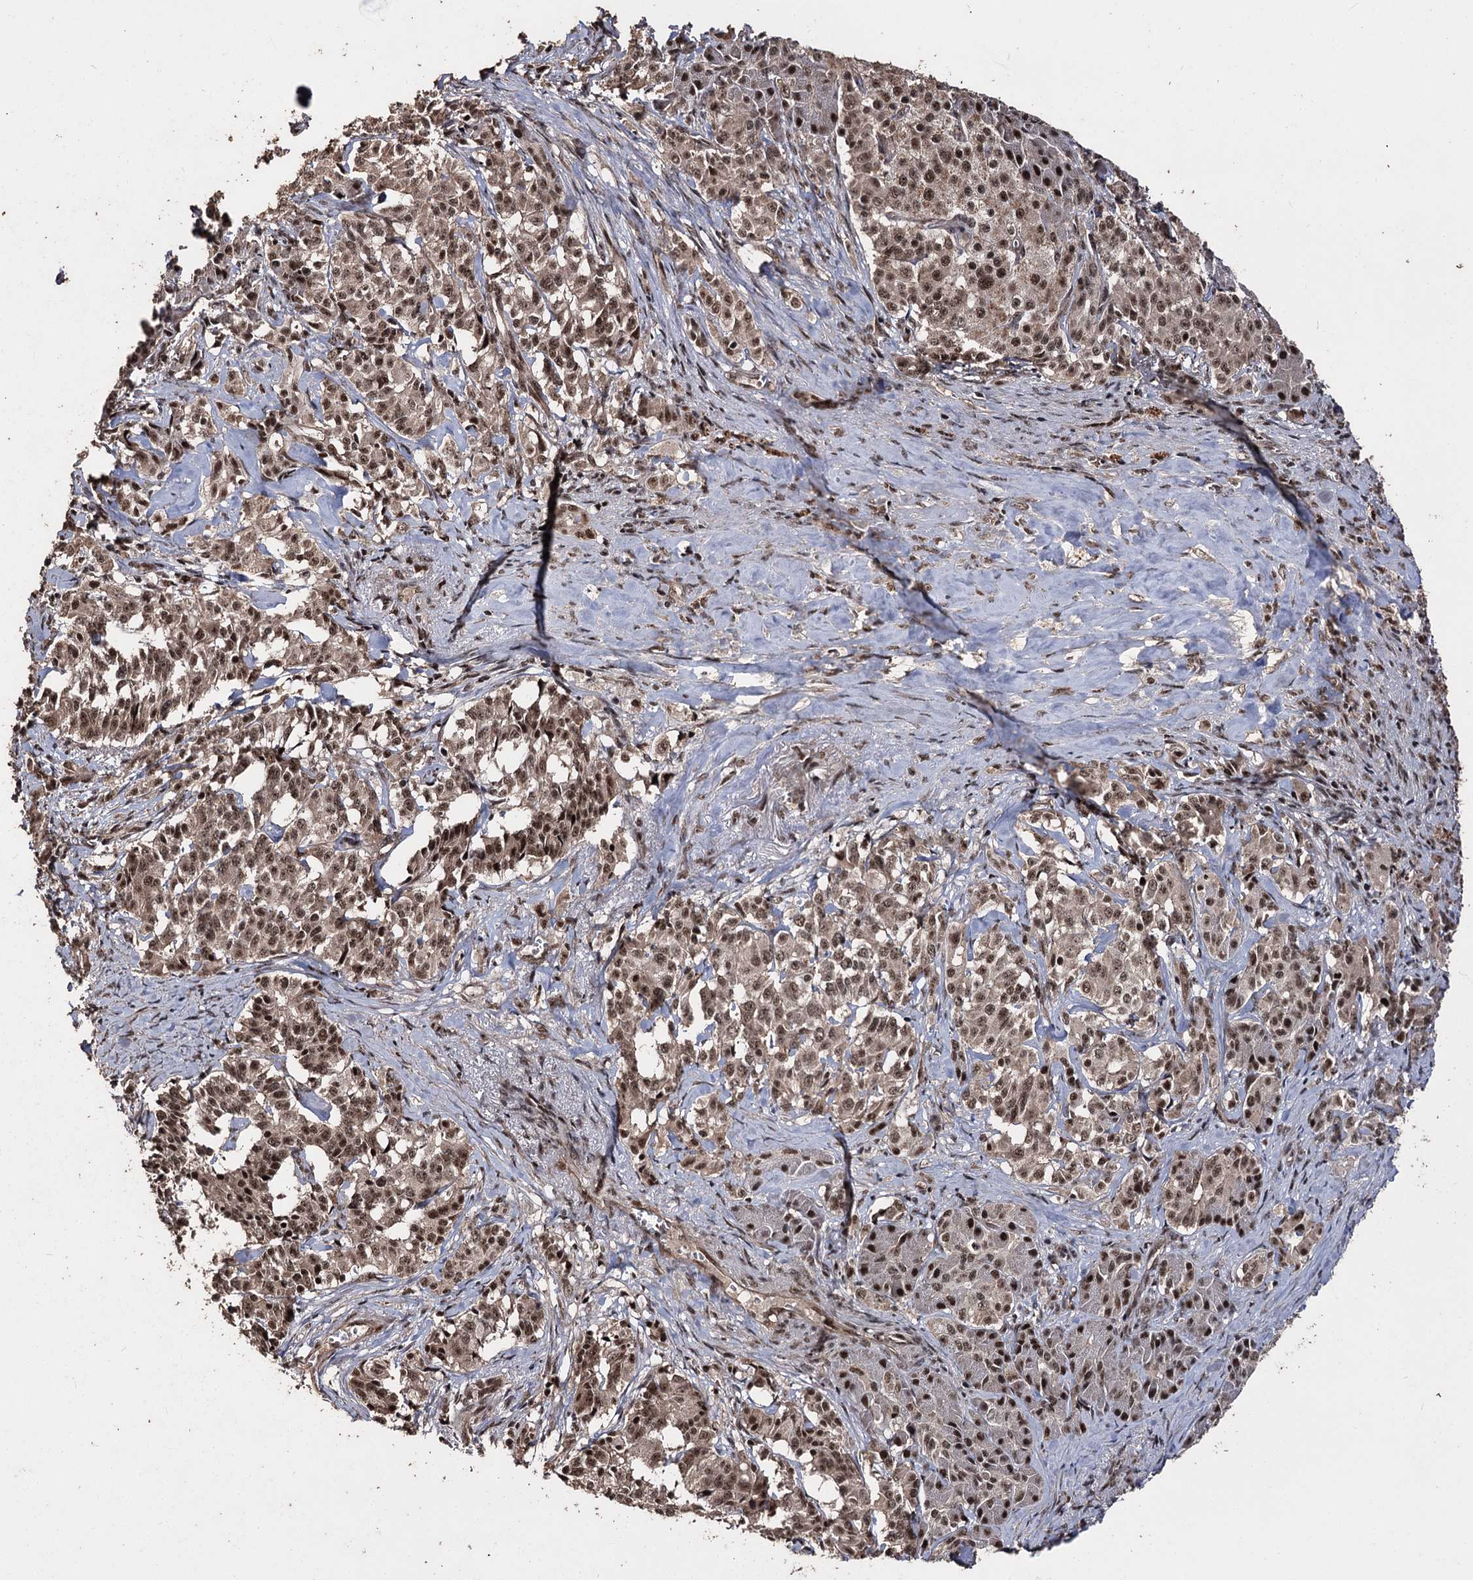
{"staining": {"intensity": "moderate", "quantity": ">75%", "location": "nuclear"}, "tissue": "pancreatic cancer", "cell_type": "Tumor cells", "image_type": "cancer", "snomed": [{"axis": "morphology", "description": "Adenocarcinoma, NOS"}, {"axis": "topography", "description": "Pancreas"}], "caption": "Adenocarcinoma (pancreatic) stained for a protein demonstrates moderate nuclear positivity in tumor cells. (Stains: DAB (3,3'-diaminobenzidine) in brown, nuclei in blue, Microscopy: brightfield microscopy at high magnification).", "gene": "U2SURP", "patient": {"sex": "female", "age": 74}}